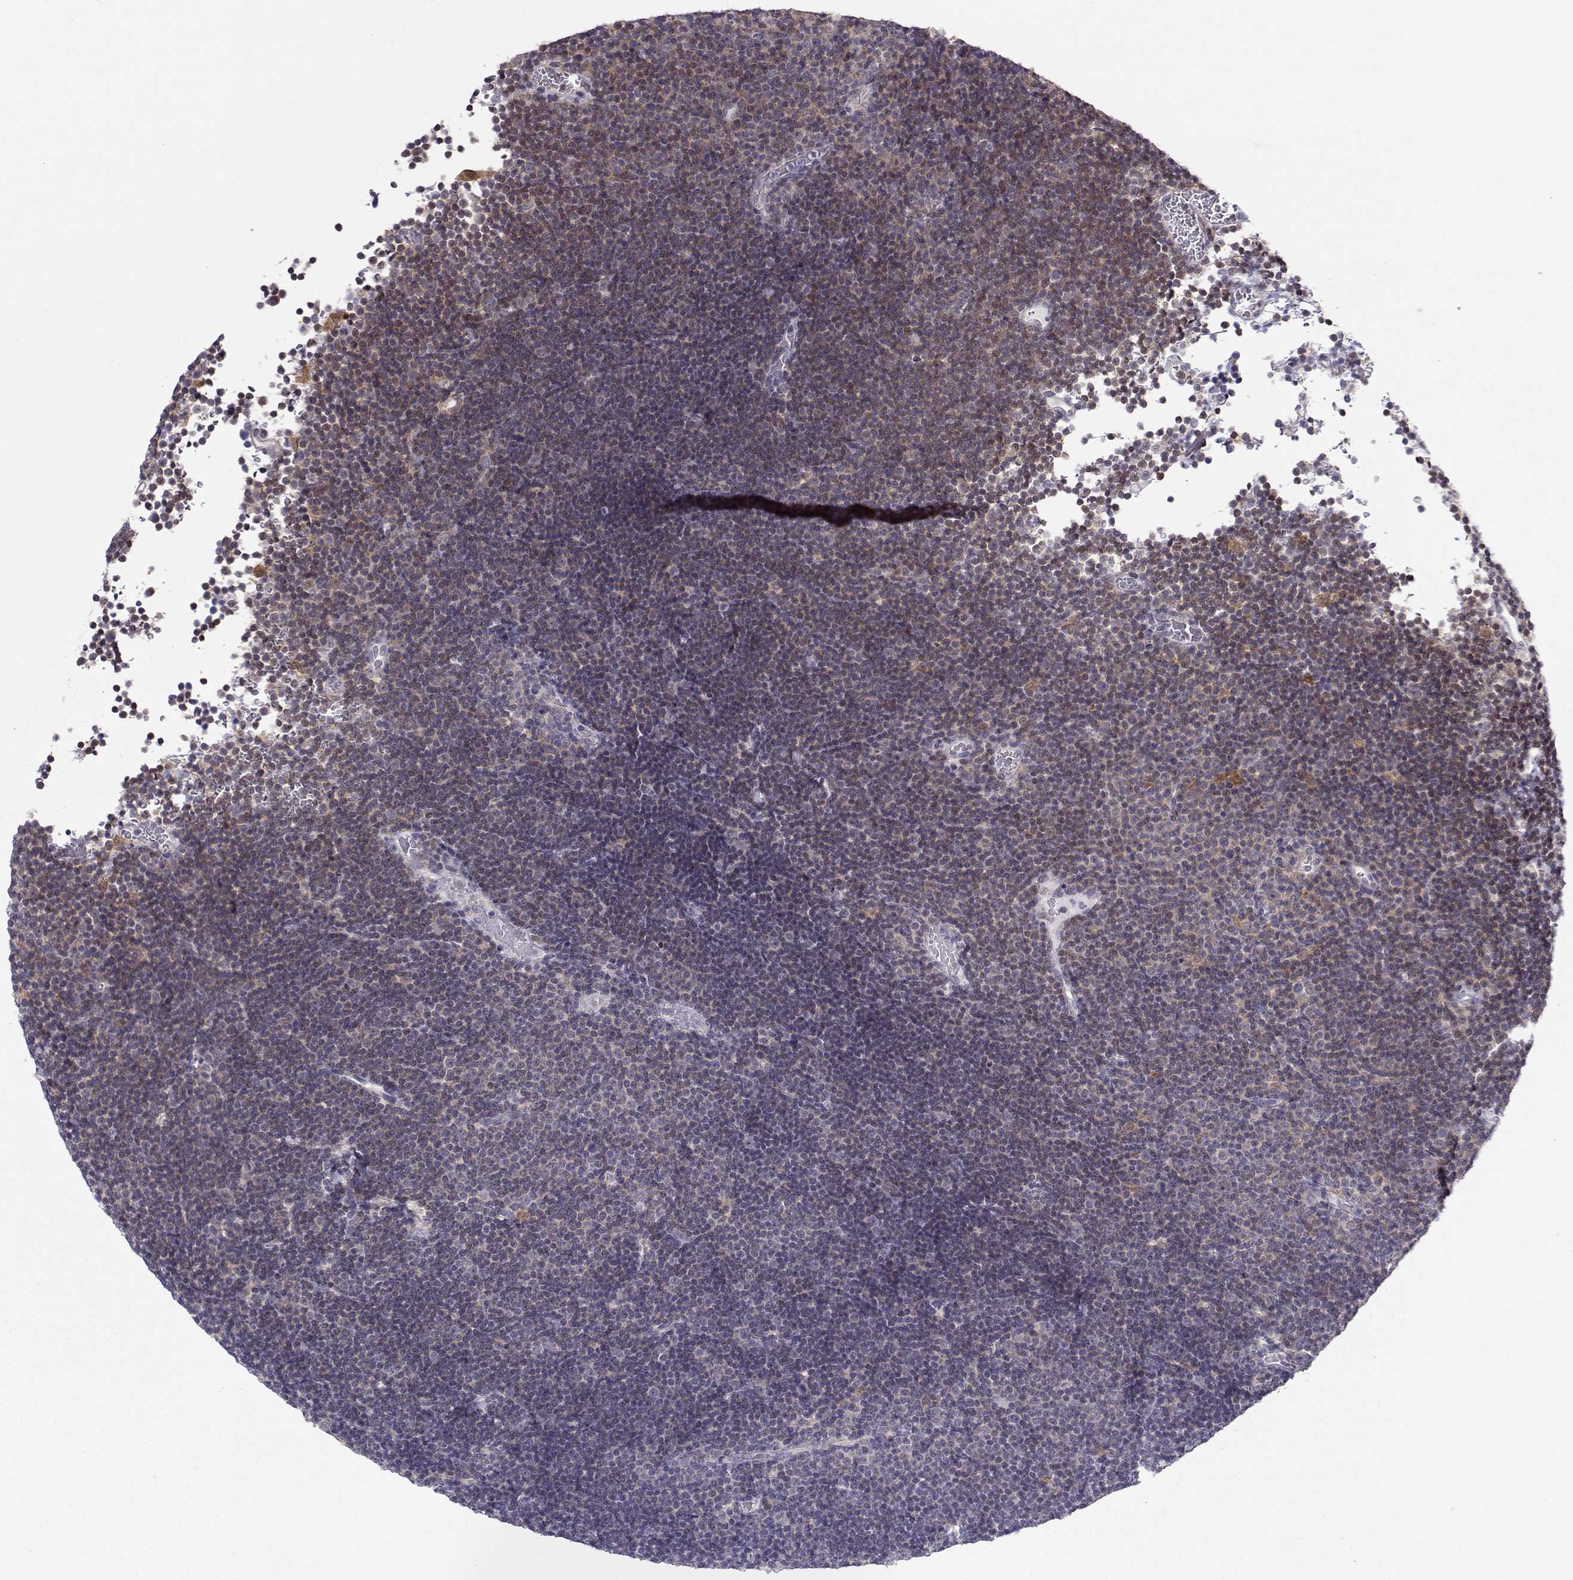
{"staining": {"intensity": "negative", "quantity": "none", "location": "none"}, "tissue": "lymphoma", "cell_type": "Tumor cells", "image_type": "cancer", "snomed": [{"axis": "morphology", "description": "Malignant lymphoma, non-Hodgkin's type, Low grade"}, {"axis": "topography", "description": "Brain"}], "caption": "Immunohistochemical staining of human lymphoma reveals no significant expression in tumor cells.", "gene": "NPVF", "patient": {"sex": "female", "age": 66}}